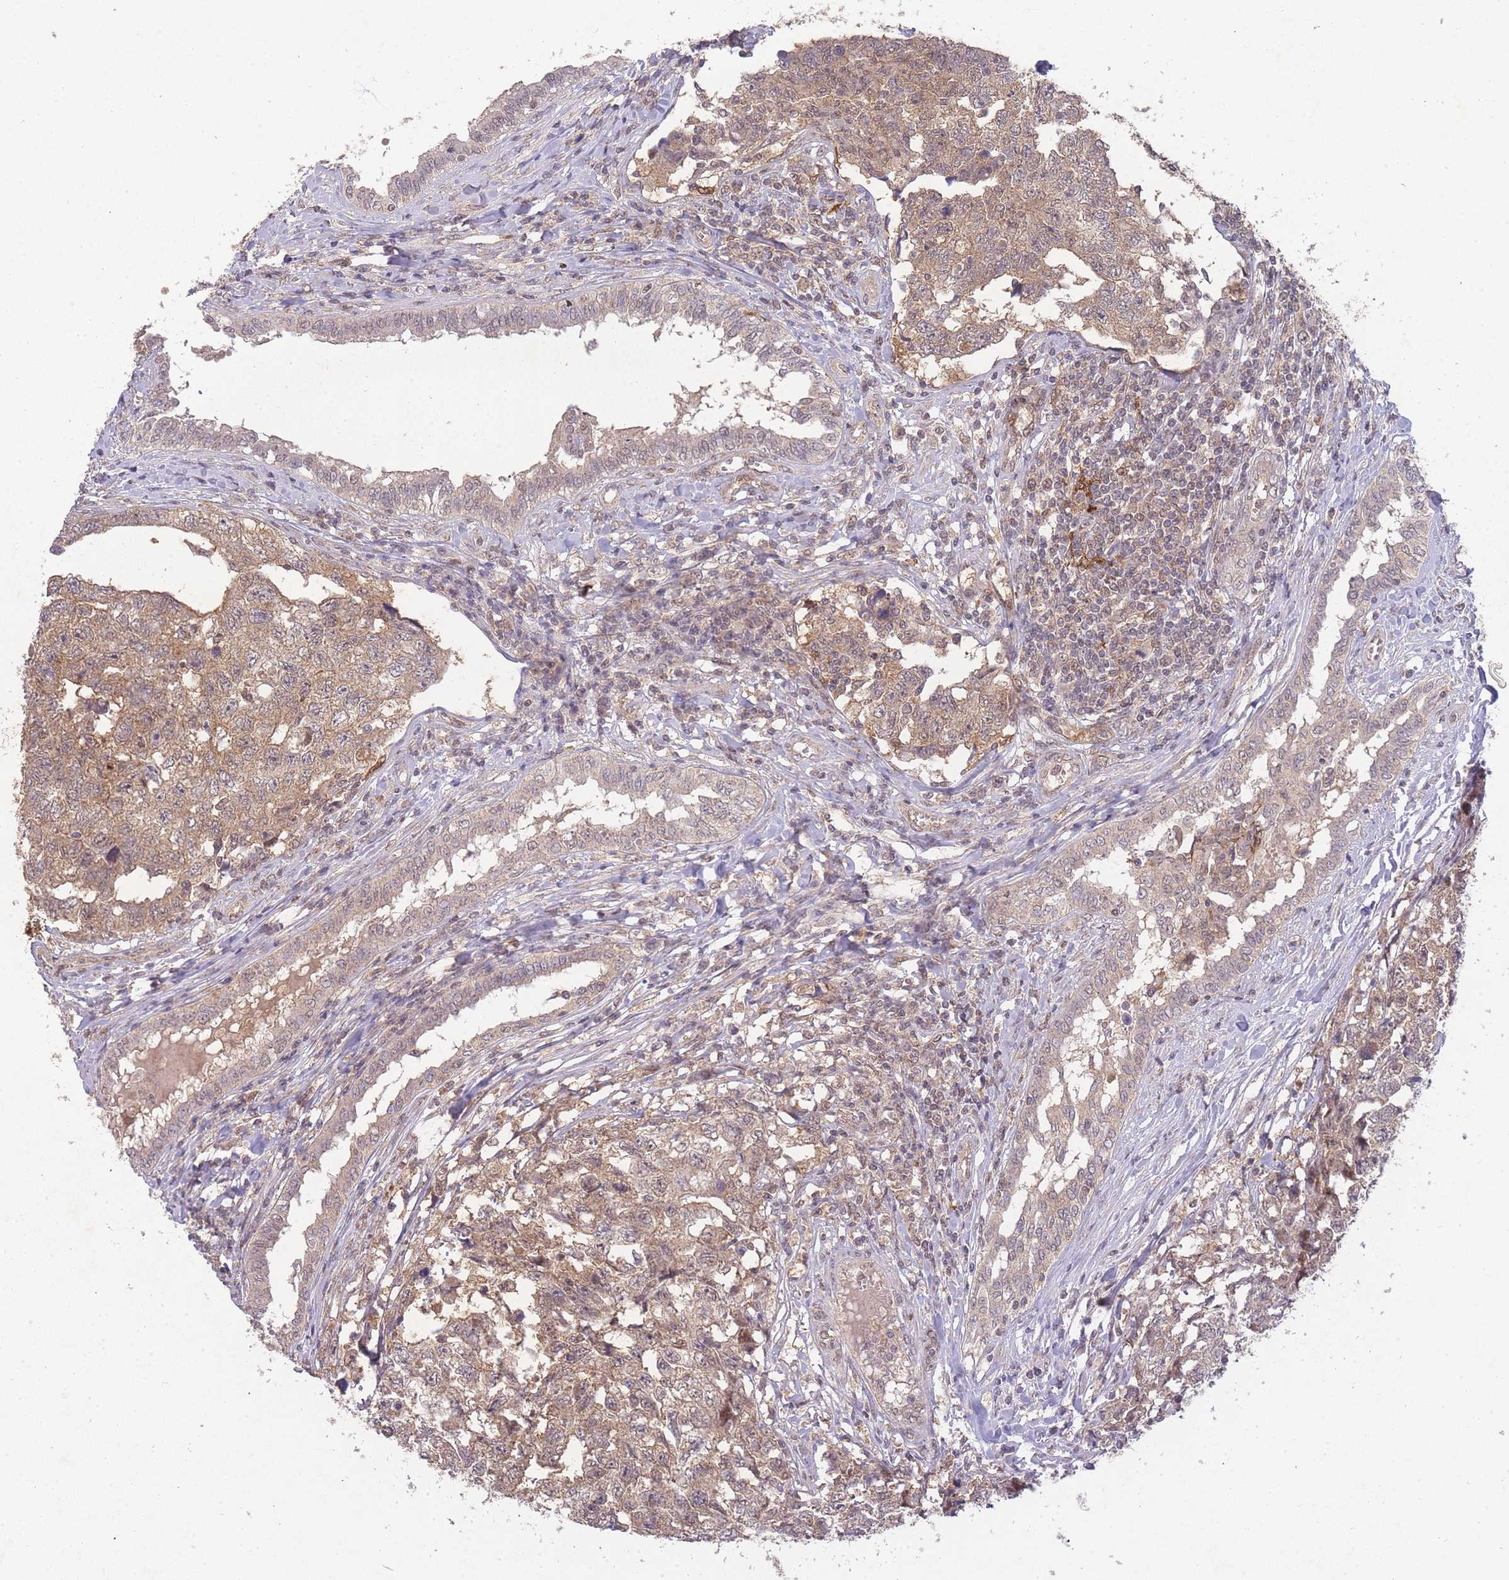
{"staining": {"intensity": "moderate", "quantity": ">75%", "location": "cytoplasmic/membranous,nuclear"}, "tissue": "testis cancer", "cell_type": "Tumor cells", "image_type": "cancer", "snomed": [{"axis": "morphology", "description": "Carcinoma, Embryonal, NOS"}, {"axis": "topography", "description": "Testis"}], "caption": "The photomicrograph exhibits staining of testis cancer, revealing moderate cytoplasmic/membranous and nuclear protein expression (brown color) within tumor cells. Nuclei are stained in blue.", "gene": "RNF144B", "patient": {"sex": "male", "age": 31}}